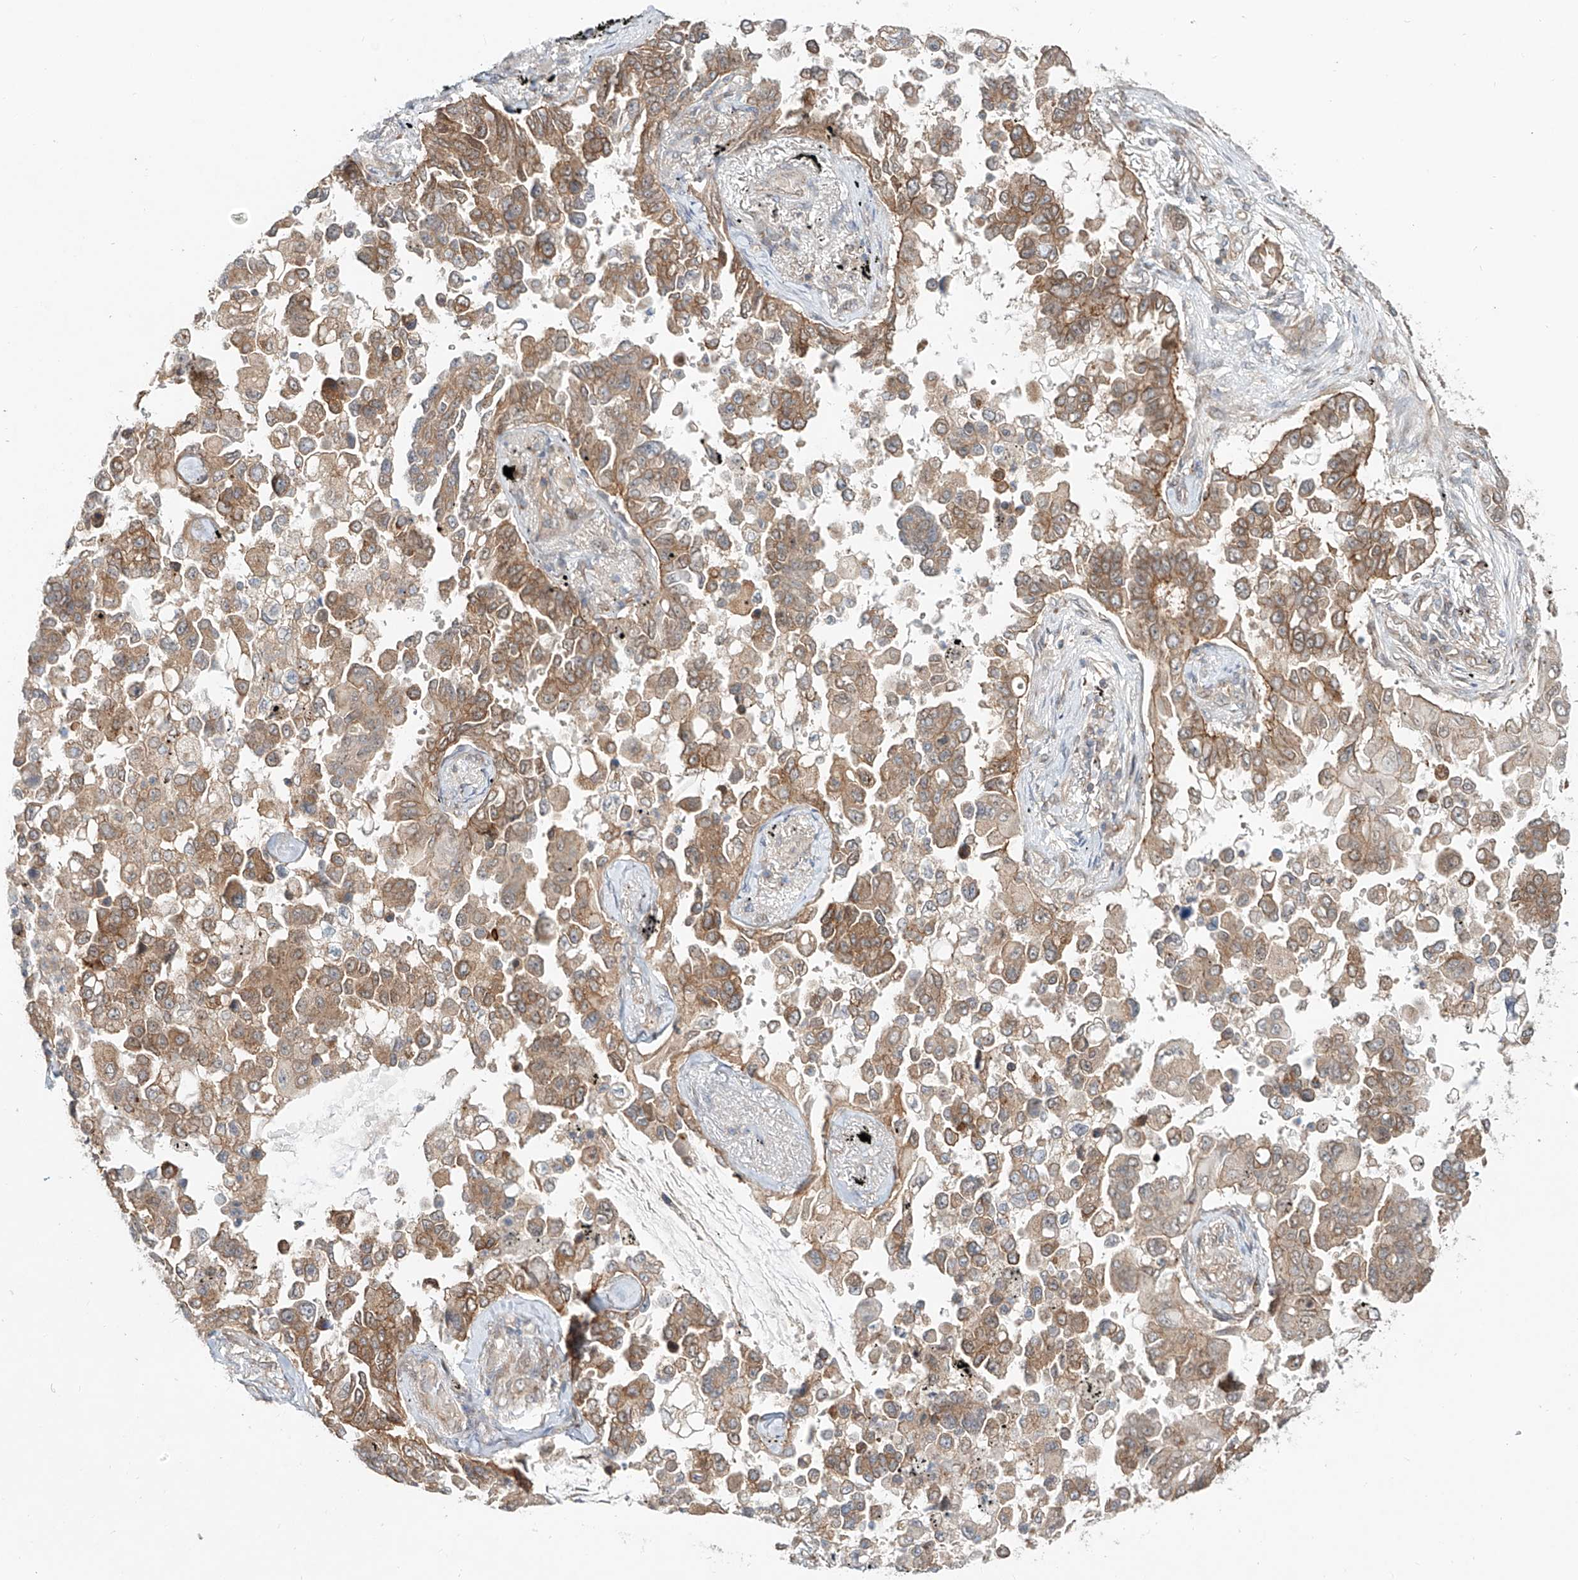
{"staining": {"intensity": "moderate", "quantity": ">75%", "location": "cytoplasmic/membranous"}, "tissue": "lung cancer", "cell_type": "Tumor cells", "image_type": "cancer", "snomed": [{"axis": "morphology", "description": "Adenocarcinoma, NOS"}, {"axis": "topography", "description": "Lung"}], "caption": "Lung adenocarcinoma stained for a protein displays moderate cytoplasmic/membranous positivity in tumor cells. Nuclei are stained in blue.", "gene": "CUX1", "patient": {"sex": "female", "age": 67}}